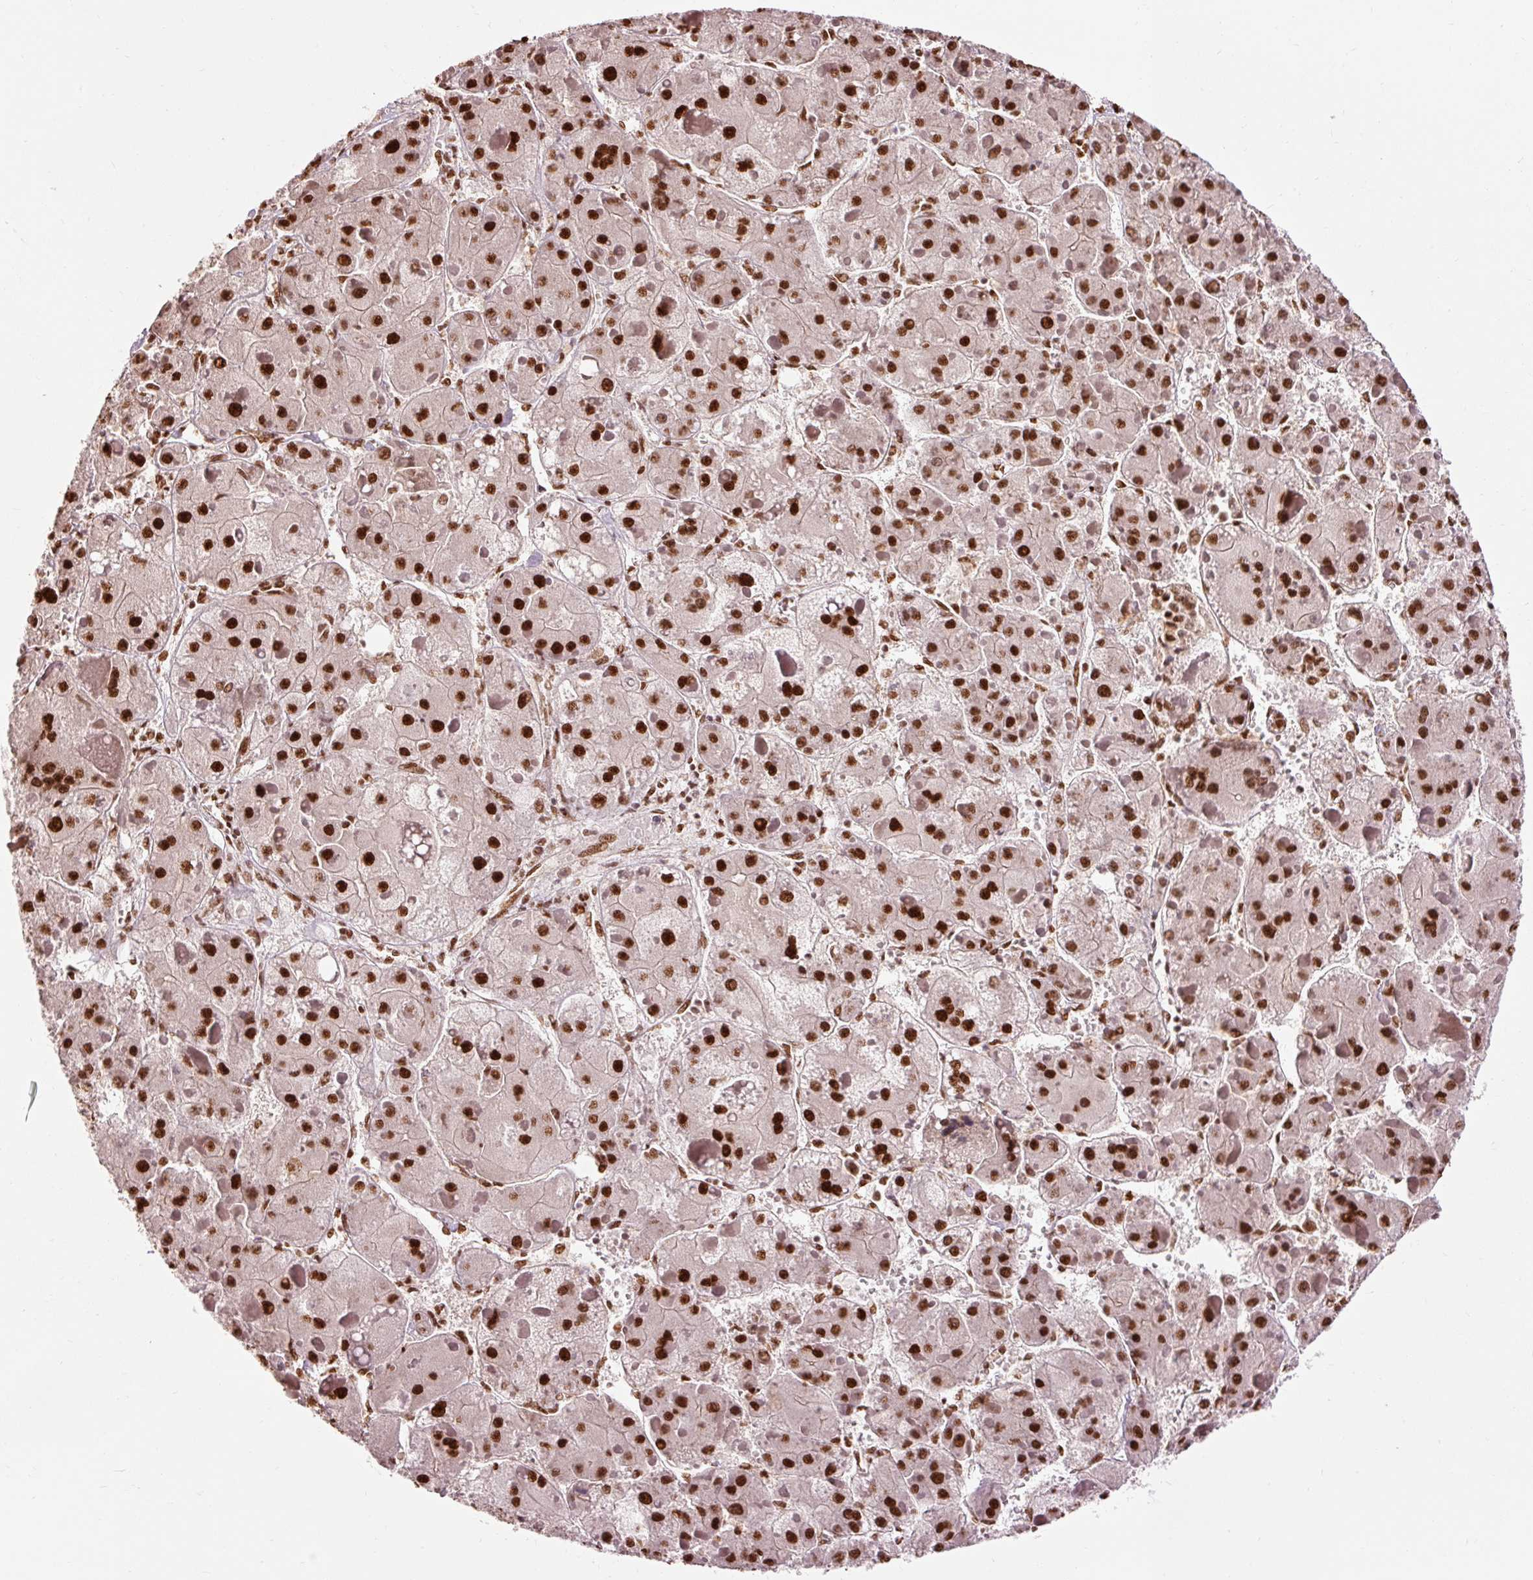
{"staining": {"intensity": "strong", "quantity": ">75%", "location": "nuclear"}, "tissue": "liver cancer", "cell_type": "Tumor cells", "image_type": "cancer", "snomed": [{"axis": "morphology", "description": "Carcinoma, Hepatocellular, NOS"}, {"axis": "topography", "description": "Liver"}], "caption": "Strong nuclear expression is identified in about >75% of tumor cells in liver cancer.", "gene": "ZBTB44", "patient": {"sex": "female", "age": 73}}